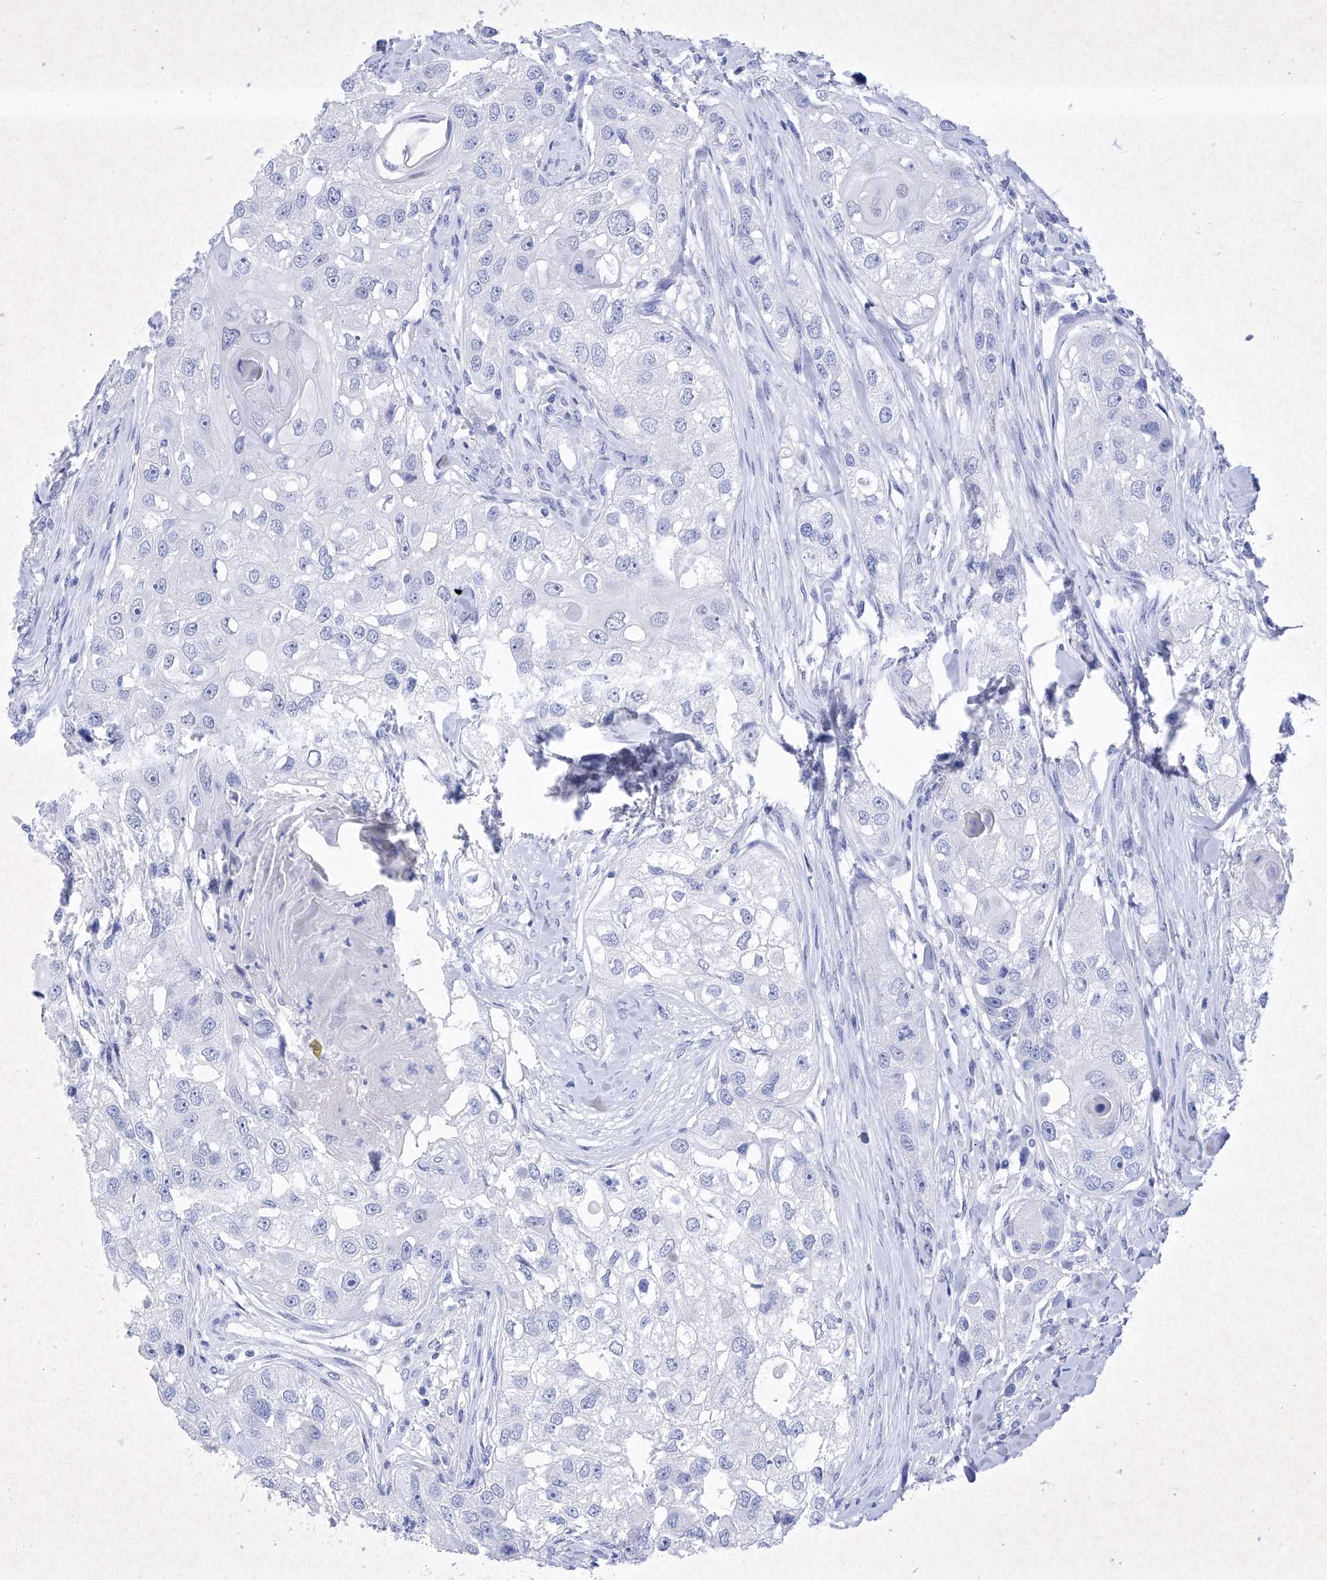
{"staining": {"intensity": "negative", "quantity": "none", "location": "none"}, "tissue": "head and neck cancer", "cell_type": "Tumor cells", "image_type": "cancer", "snomed": [{"axis": "morphology", "description": "Normal tissue, NOS"}, {"axis": "morphology", "description": "Squamous cell carcinoma, NOS"}, {"axis": "topography", "description": "Skeletal muscle"}, {"axis": "topography", "description": "Head-Neck"}], "caption": "High power microscopy image of an immunohistochemistry (IHC) micrograph of head and neck squamous cell carcinoma, revealing no significant positivity in tumor cells. Brightfield microscopy of immunohistochemistry (IHC) stained with DAB (brown) and hematoxylin (blue), captured at high magnification.", "gene": "BARX2", "patient": {"sex": "male", "age": 51}}